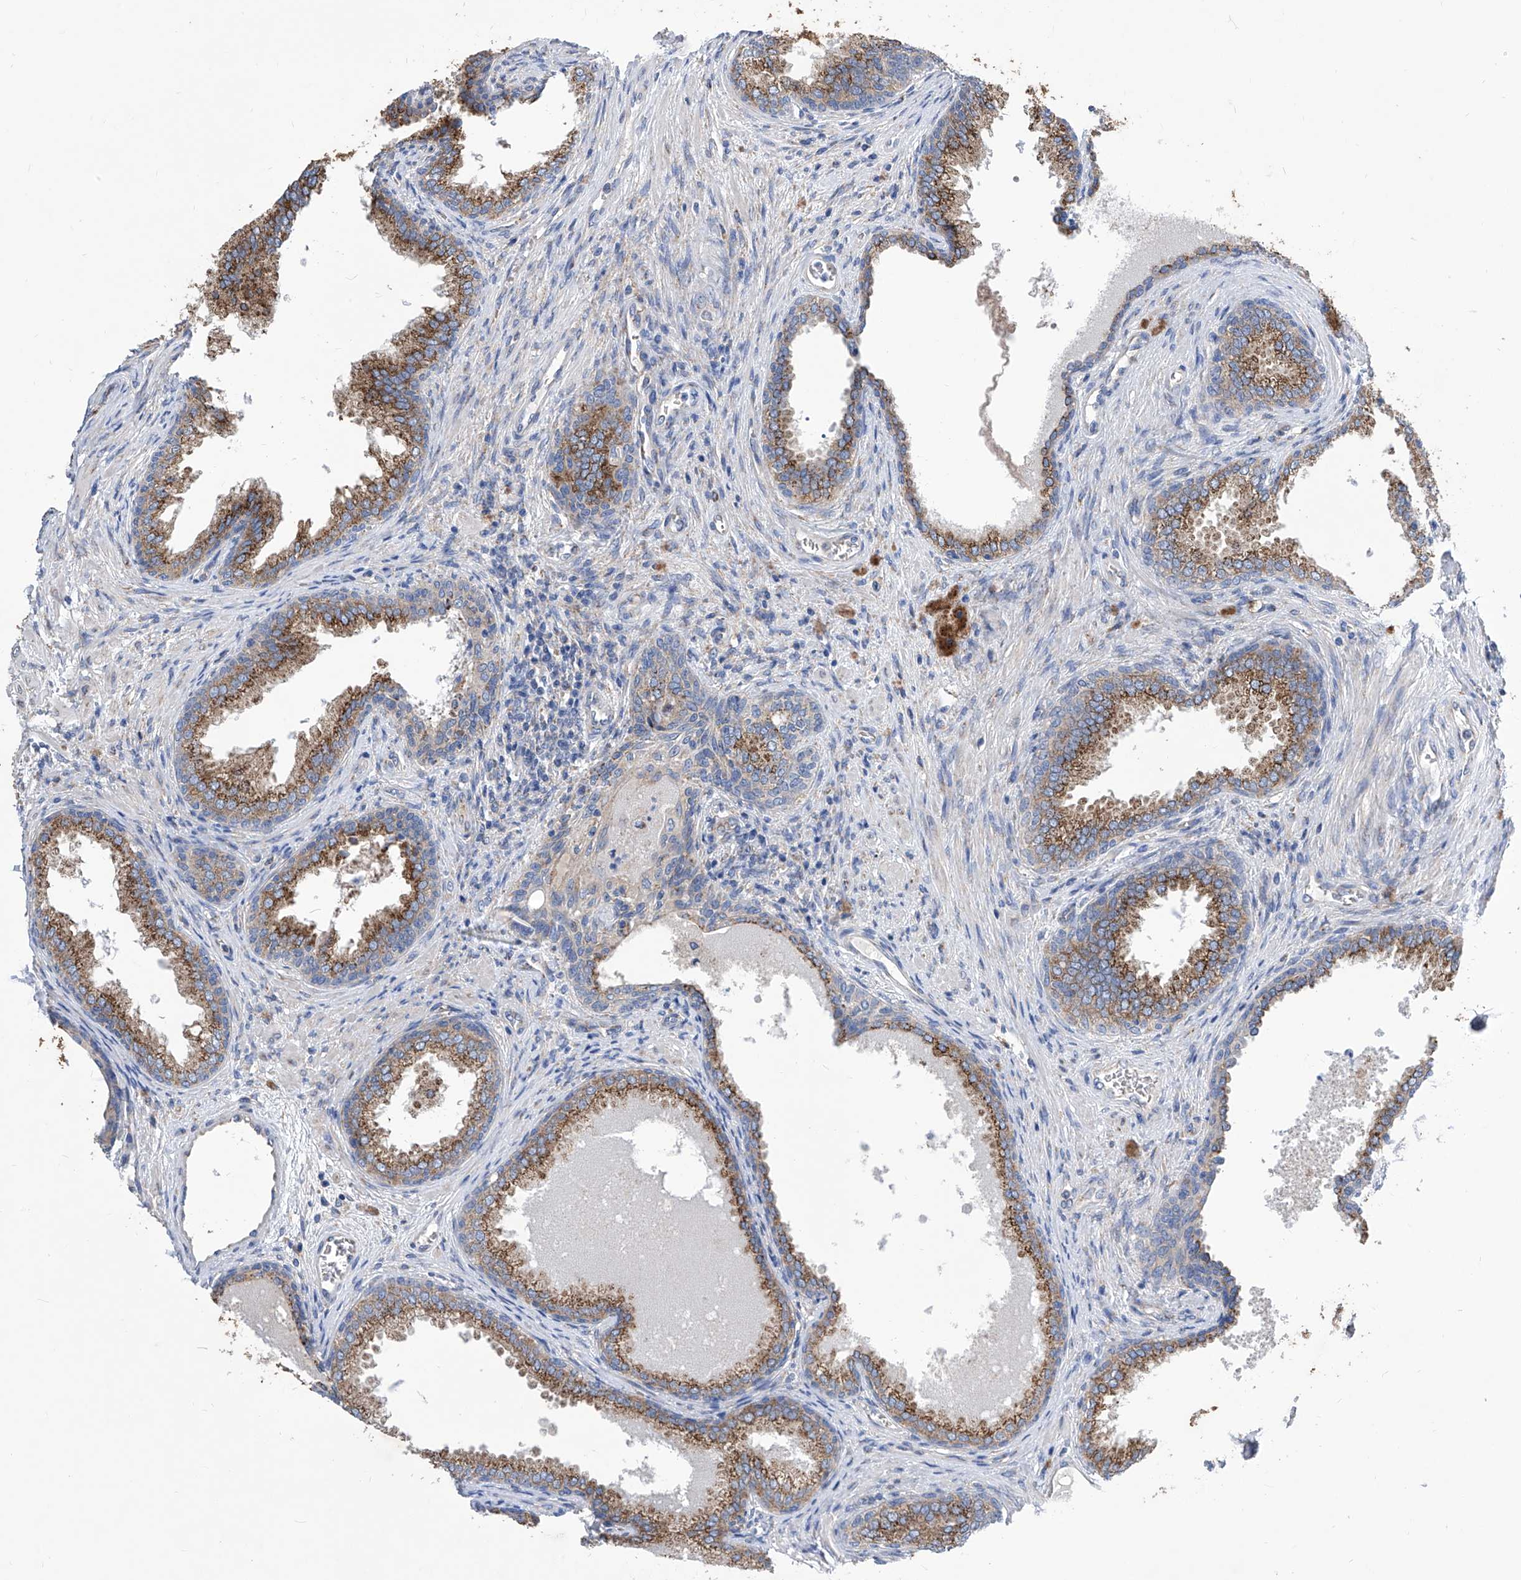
{"staining": {"intensity": "strong", "quantity": ">75%", "location": "cytoplasmic/membranous"}, "tissue": "prostate", "cell_type": "Glandular cells", "image_type": "normal", "snomed": [{"axis": "morphology", "description": "Normal tissue, NOS"}, {"axis": "topography", "description": "Prostate"}], "caption": "Protein staining shows strong cytoplasmic/membranous staining in about >75% of glandular cells in normal prostate.", "gene": "TJAP1", "patient": {"sex": "male", "age": 76}}